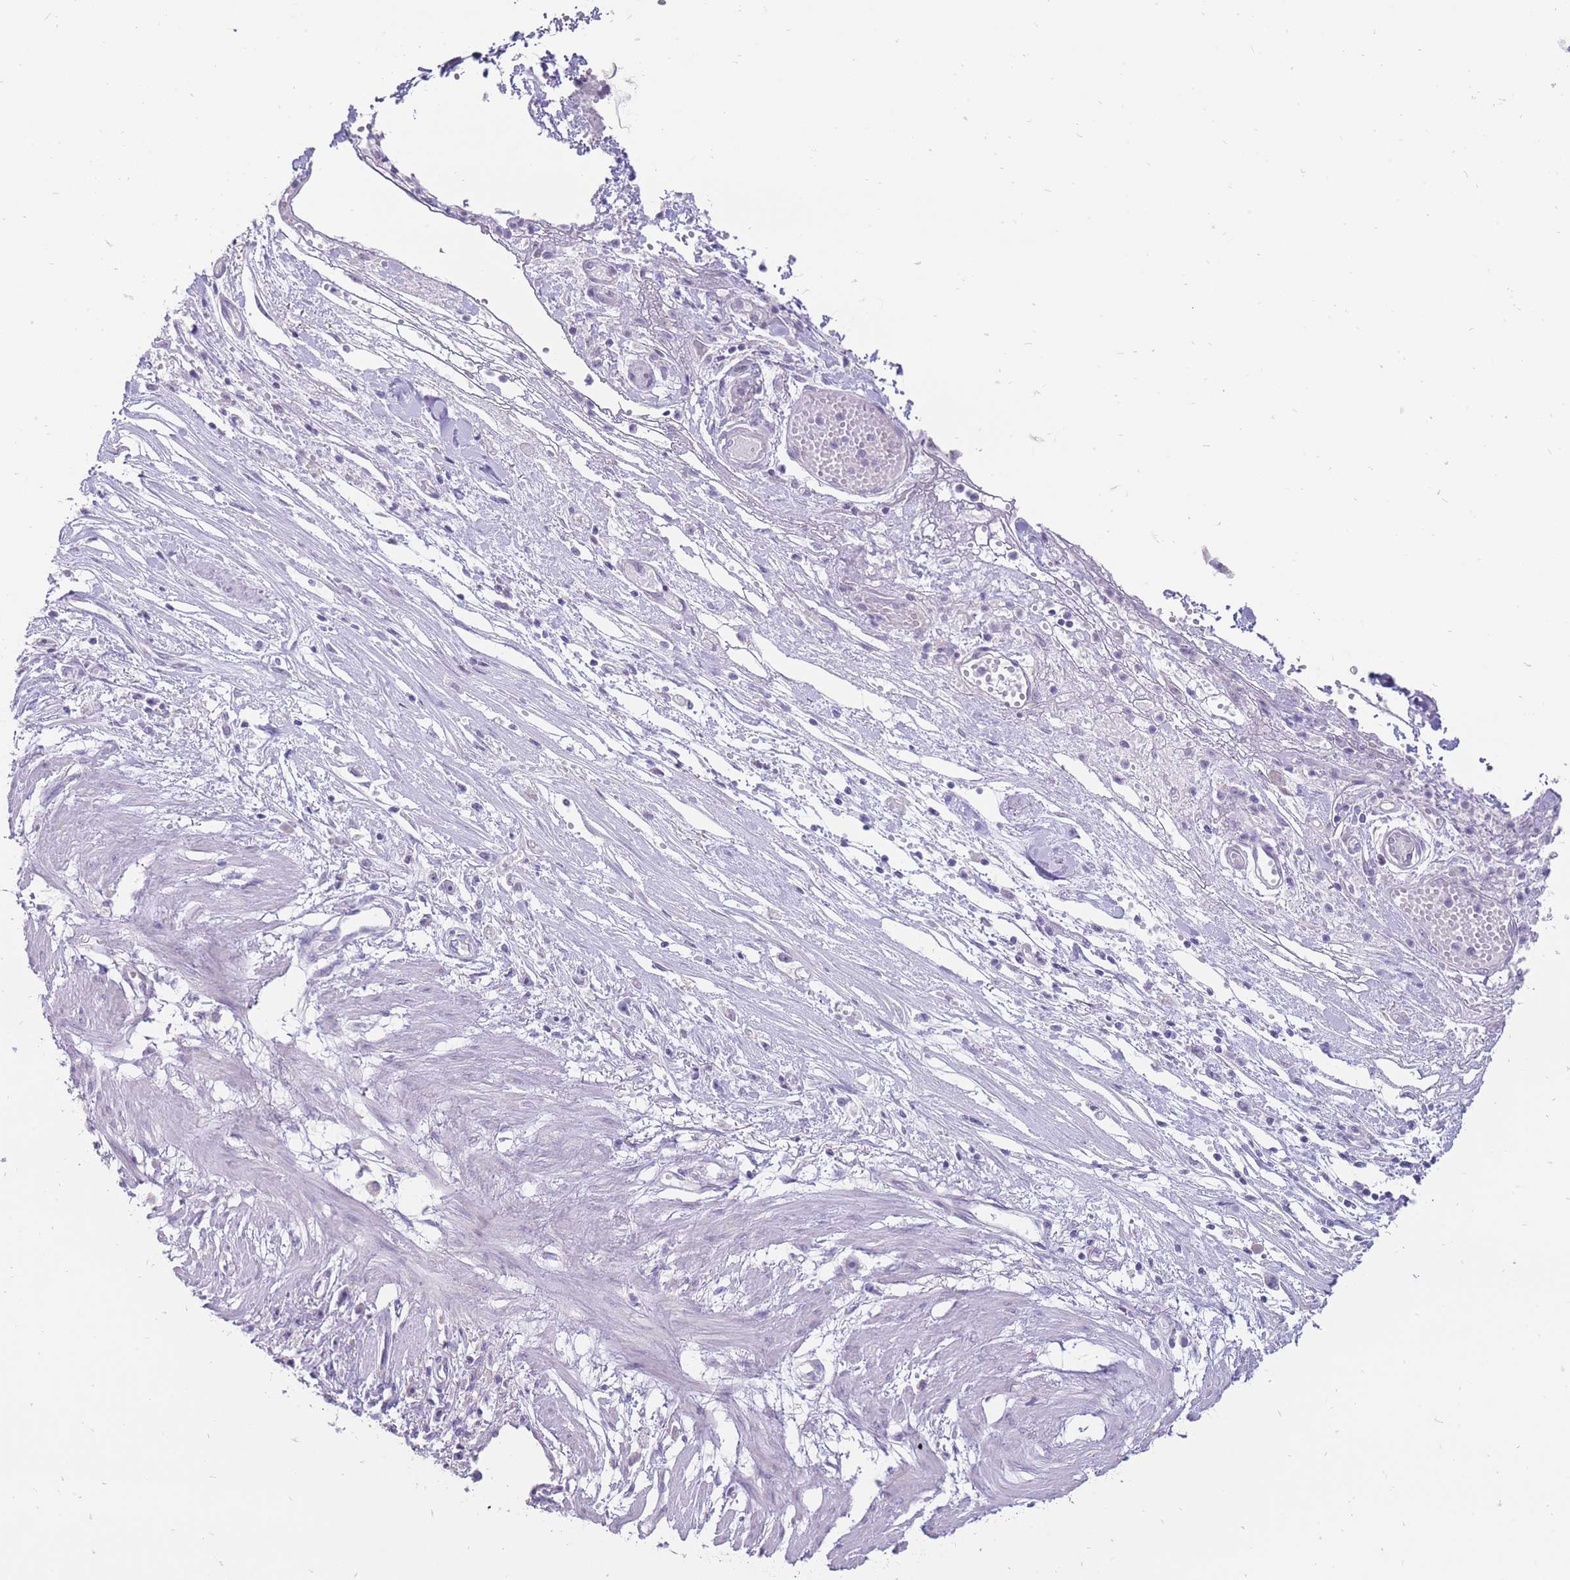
{"staining": {"intensity": "negative", "quantity": "none", "location": "none"}, "tissue": "stomach cancer", "cell_type": "Tumor cells", "image_type": "cancer", "snomed": [{"axis": "morphology", "description": "Adenocarcinoma, NOS"}, {"axis": "topography", "description": "Stomach"}], "caption": "Immunohistochemical staining of human stomach cancer displays no significant positivity in tumor cells.", "gene": "ERICH4", "patient": {"sex": "female", "age": 59}}